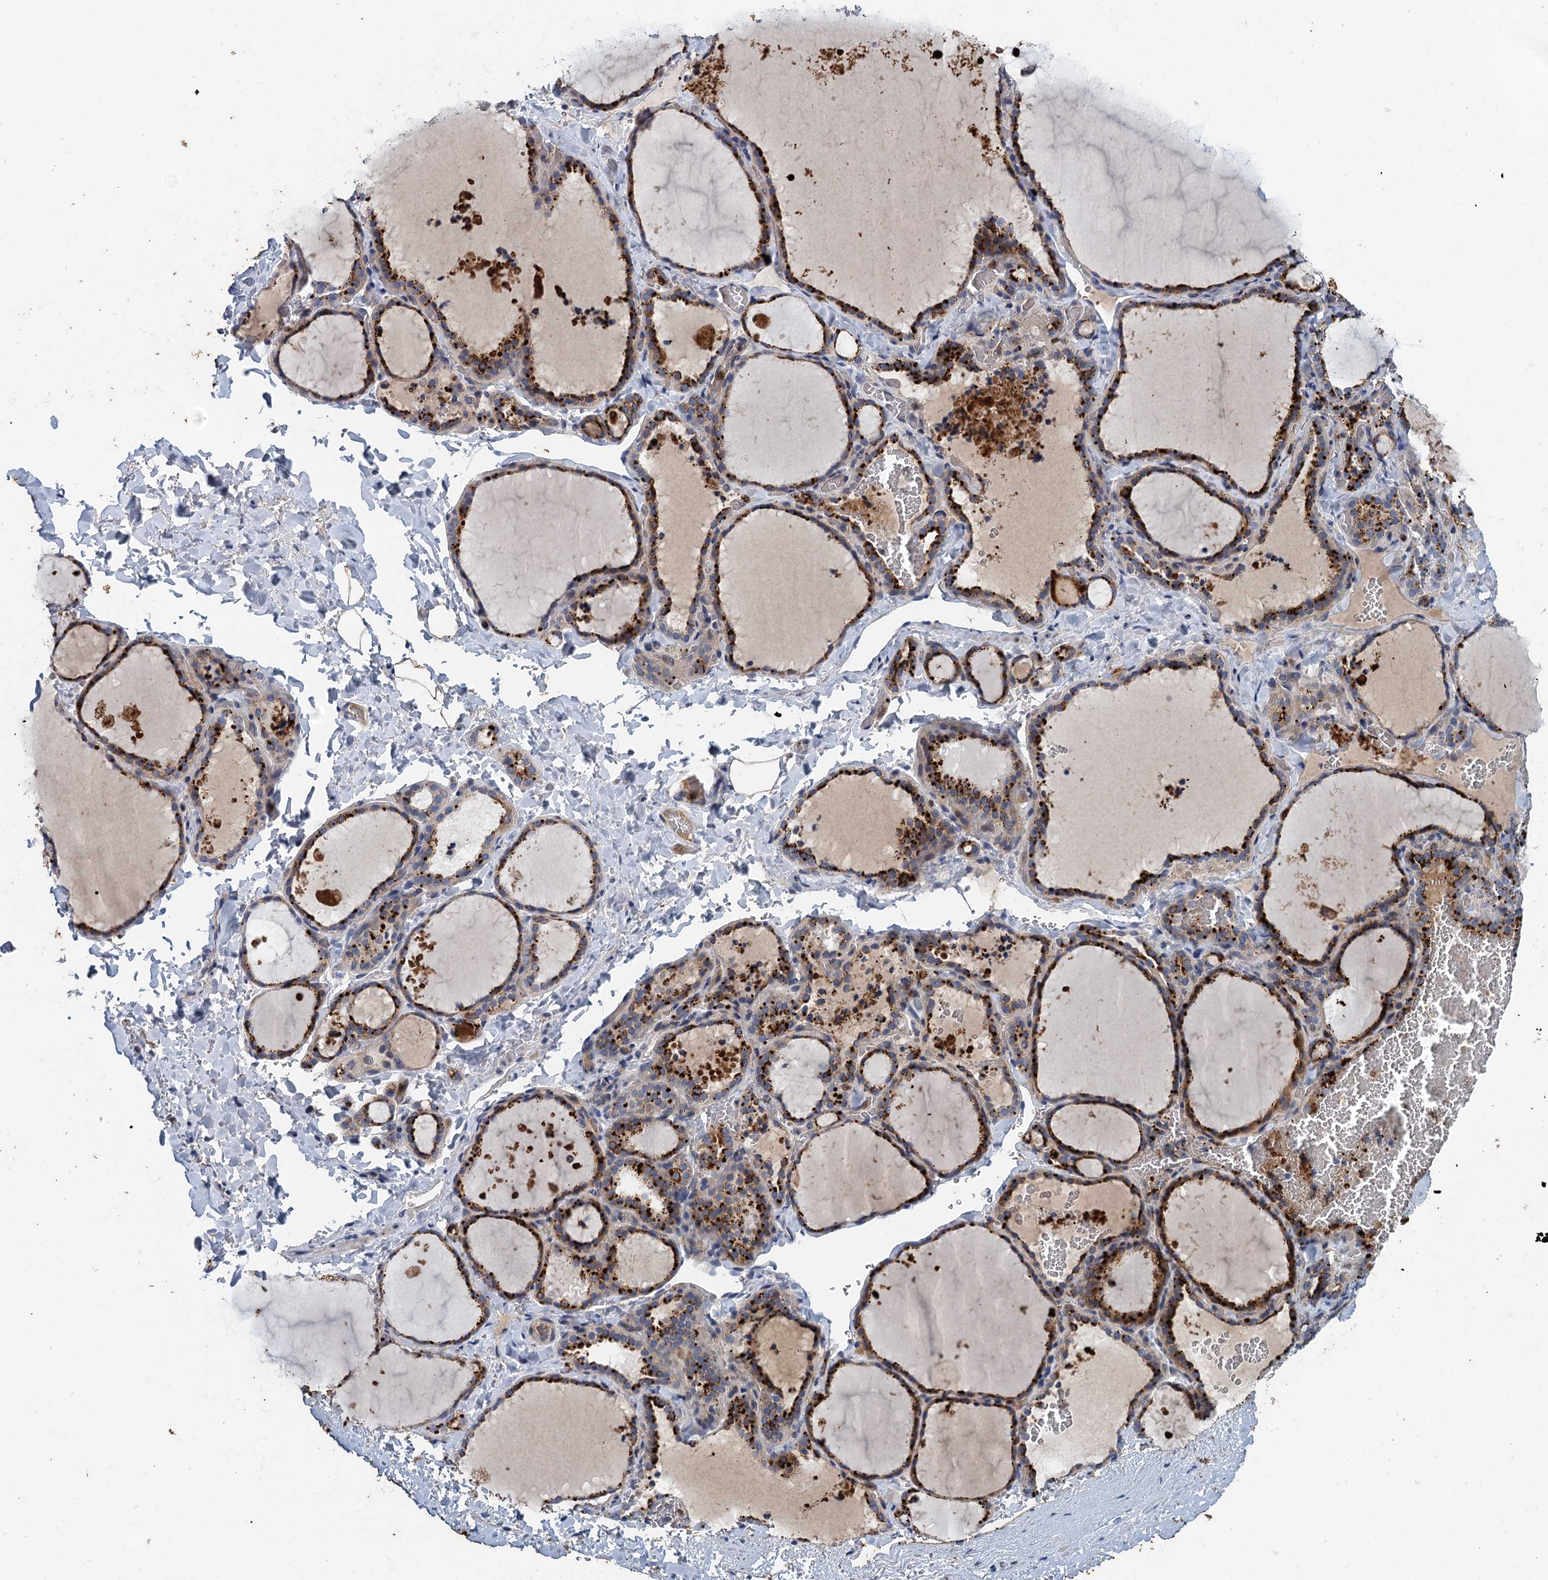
{"staining": {"intensity": "strong", "quantity": ">75%", "location": "cytoplasmic/membranous"}, "tissue": "thyroid gland", "cell_type": "Glandular cells", "image_type": "normal", "snomed": [{"axis": "morphology", "description": "Normal tissue, NOS"}, {"axis": "topography", "description": "Thyroid gland"}], "caption": "Immunohistochemistry of benign human thyroid gland displays high levels of strong cytoplasmic/membranous staining in about >75% of glandular cells.", "gene": "TPCN1", "patient": {"sex": "female", "age": 22}}